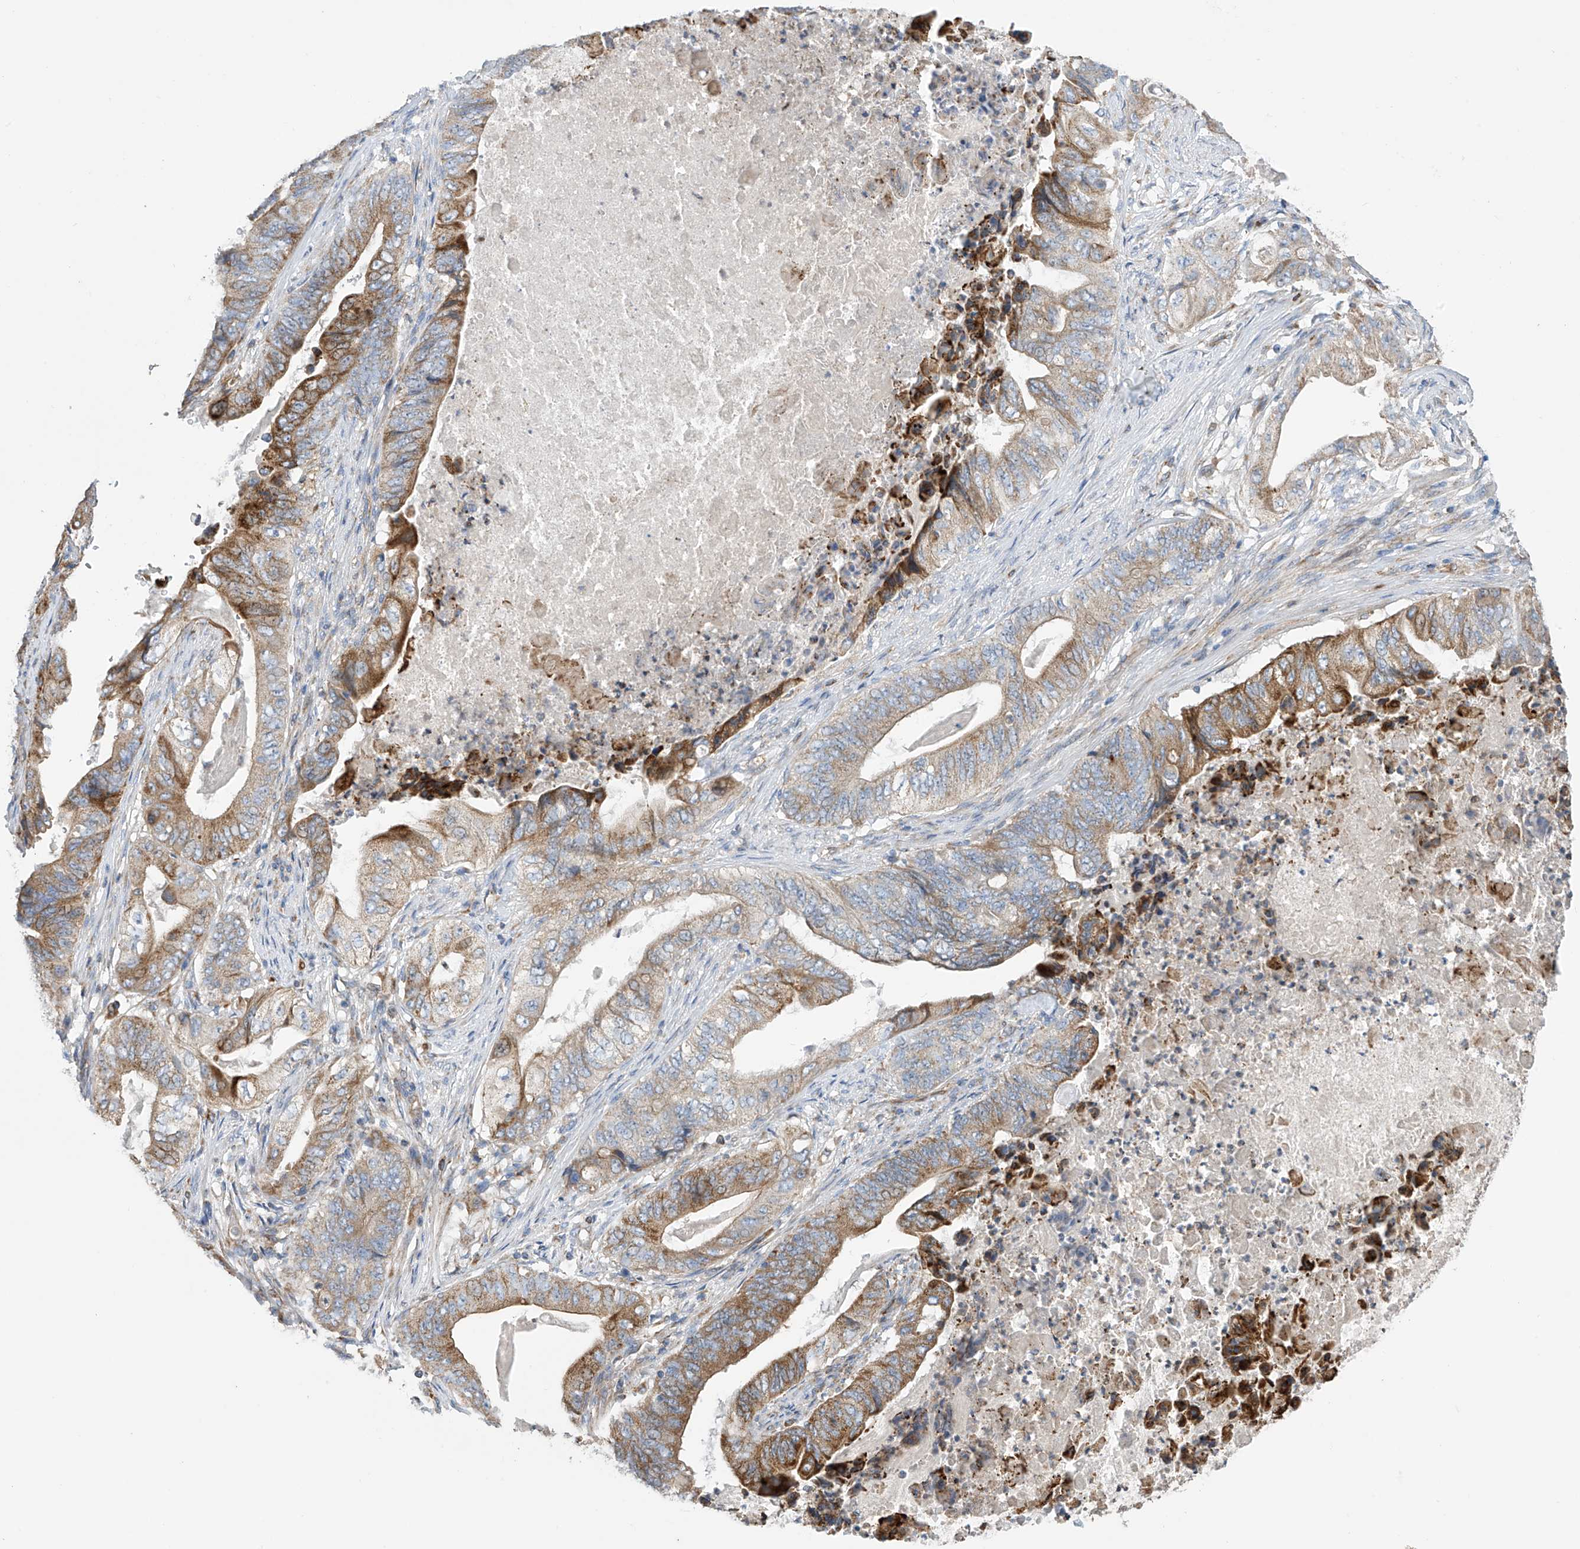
{"staining": {"intensity": "moderate", "quantity": "25%-75%", "location": "cytoplasmic/membranous"}, "tissue": "stomach cancer", "cell_type": "Tumor cells", "image_type": "cancer", "snomed": [{"axis": "morphology", "description": "Adenocarcinoma, NOS"}, {"axis": "topography", "description": "Stomach"}], "caption": "Tumor cells display medium levels of moderate cytoplasmic/membranous expression in about 25%-75% of cells in stomach cancer.", "gene": "EIF5B", "patient": {"sex": "female", "age": 73}}